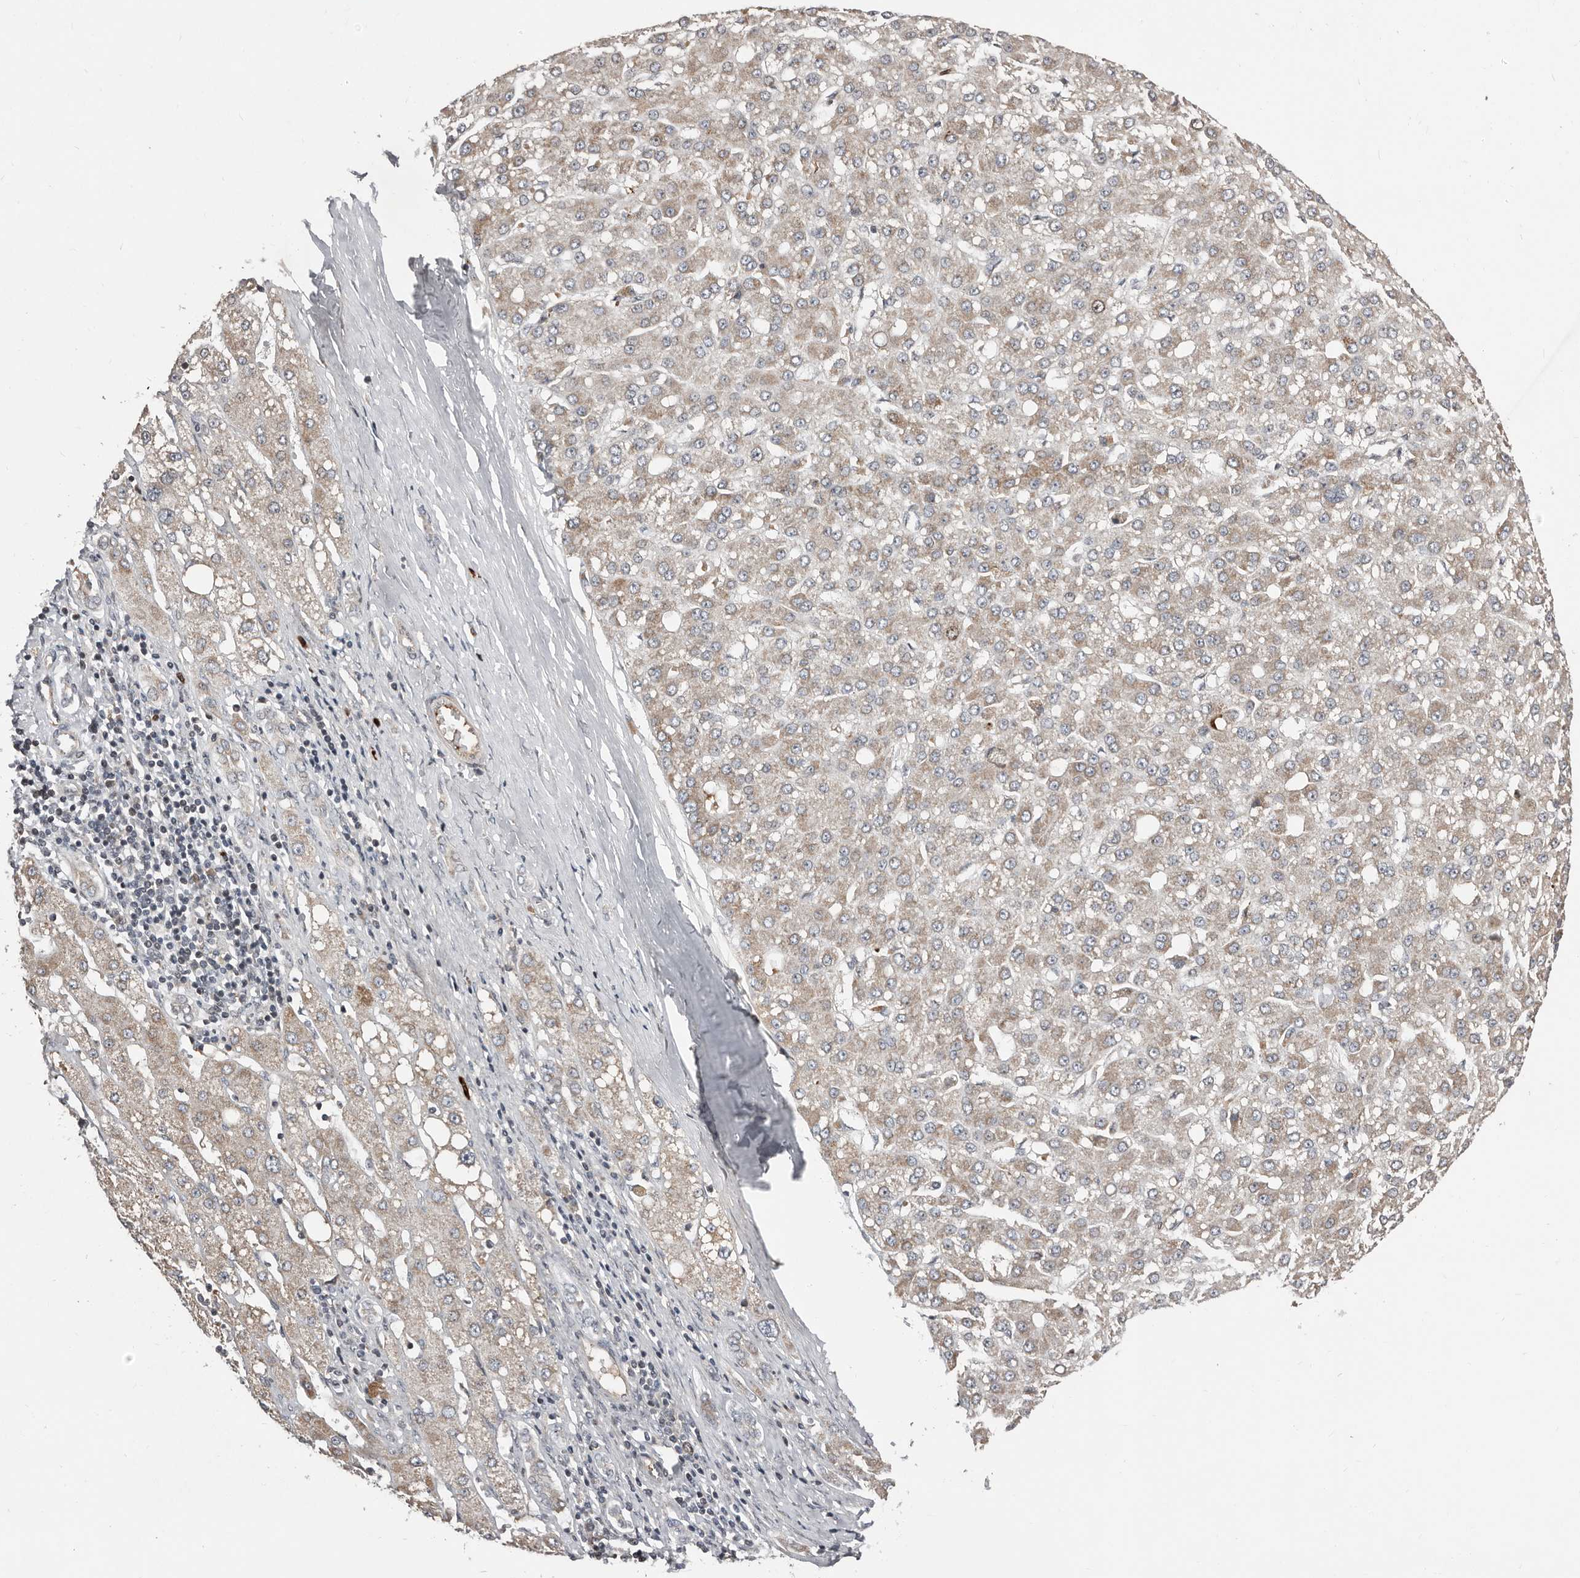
{"staining": {"intensity": "weak", "quantity": ">75%", "location": "cytoplasmic/membranous"}, "tissue": "liver cancer", "cell_type": "Tumor cells", "image_type": "cancer", "snomed": [{"axis": "morphology", "description": "Carcinoma, Hepatocellular, NOS"}, {"axis": "topography", "description": "Liver"}], "caption": "High-power microscopy captured an immunohistochemistry (IHC) image of hepatocellular carcinoma (liver), revealing weak cytoplasmic/membranous staining in about >75% of tumor cells.", "gene": "SMYD4", "patient": {"sex": "male", "age": 67}}